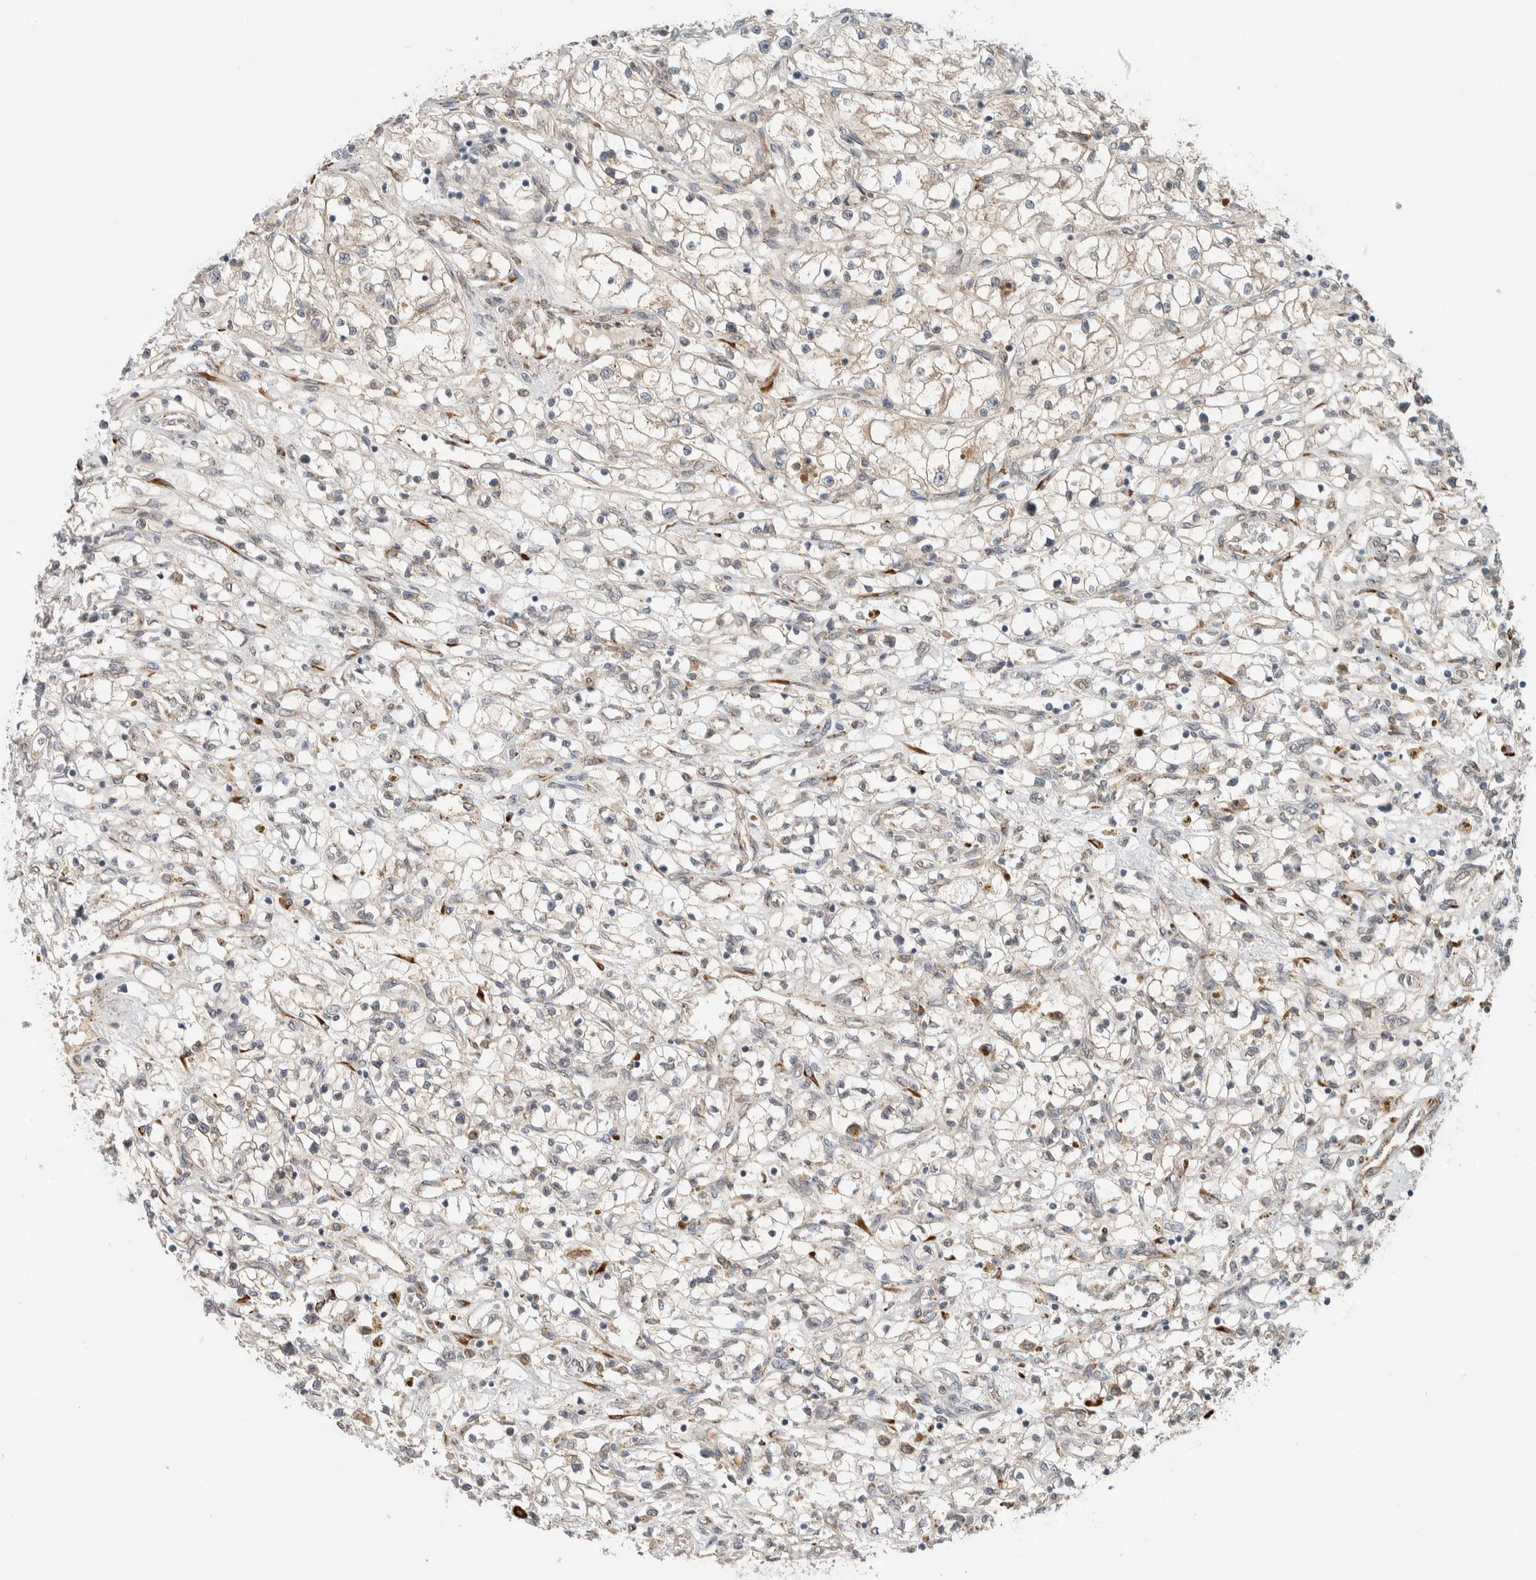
{"staining": {"intensity": "weak", "quantity": "<25%", "location": "cytoplasmic/membranous"}, "tissue": "renal cancer", "cell_type": "Tumor cells", "image_type": "cancer", "snomed": [{"axis": "morphology", "description": "Adenocarcinoma, NOS"}, {"axis": "topography", "description": "Kidney"}], "caption": "There is no significant expression in tumor cells of adenocarcinoma (renal).", "gene": "CTBP2", "patient": {"sex": "male", "age": 68}}